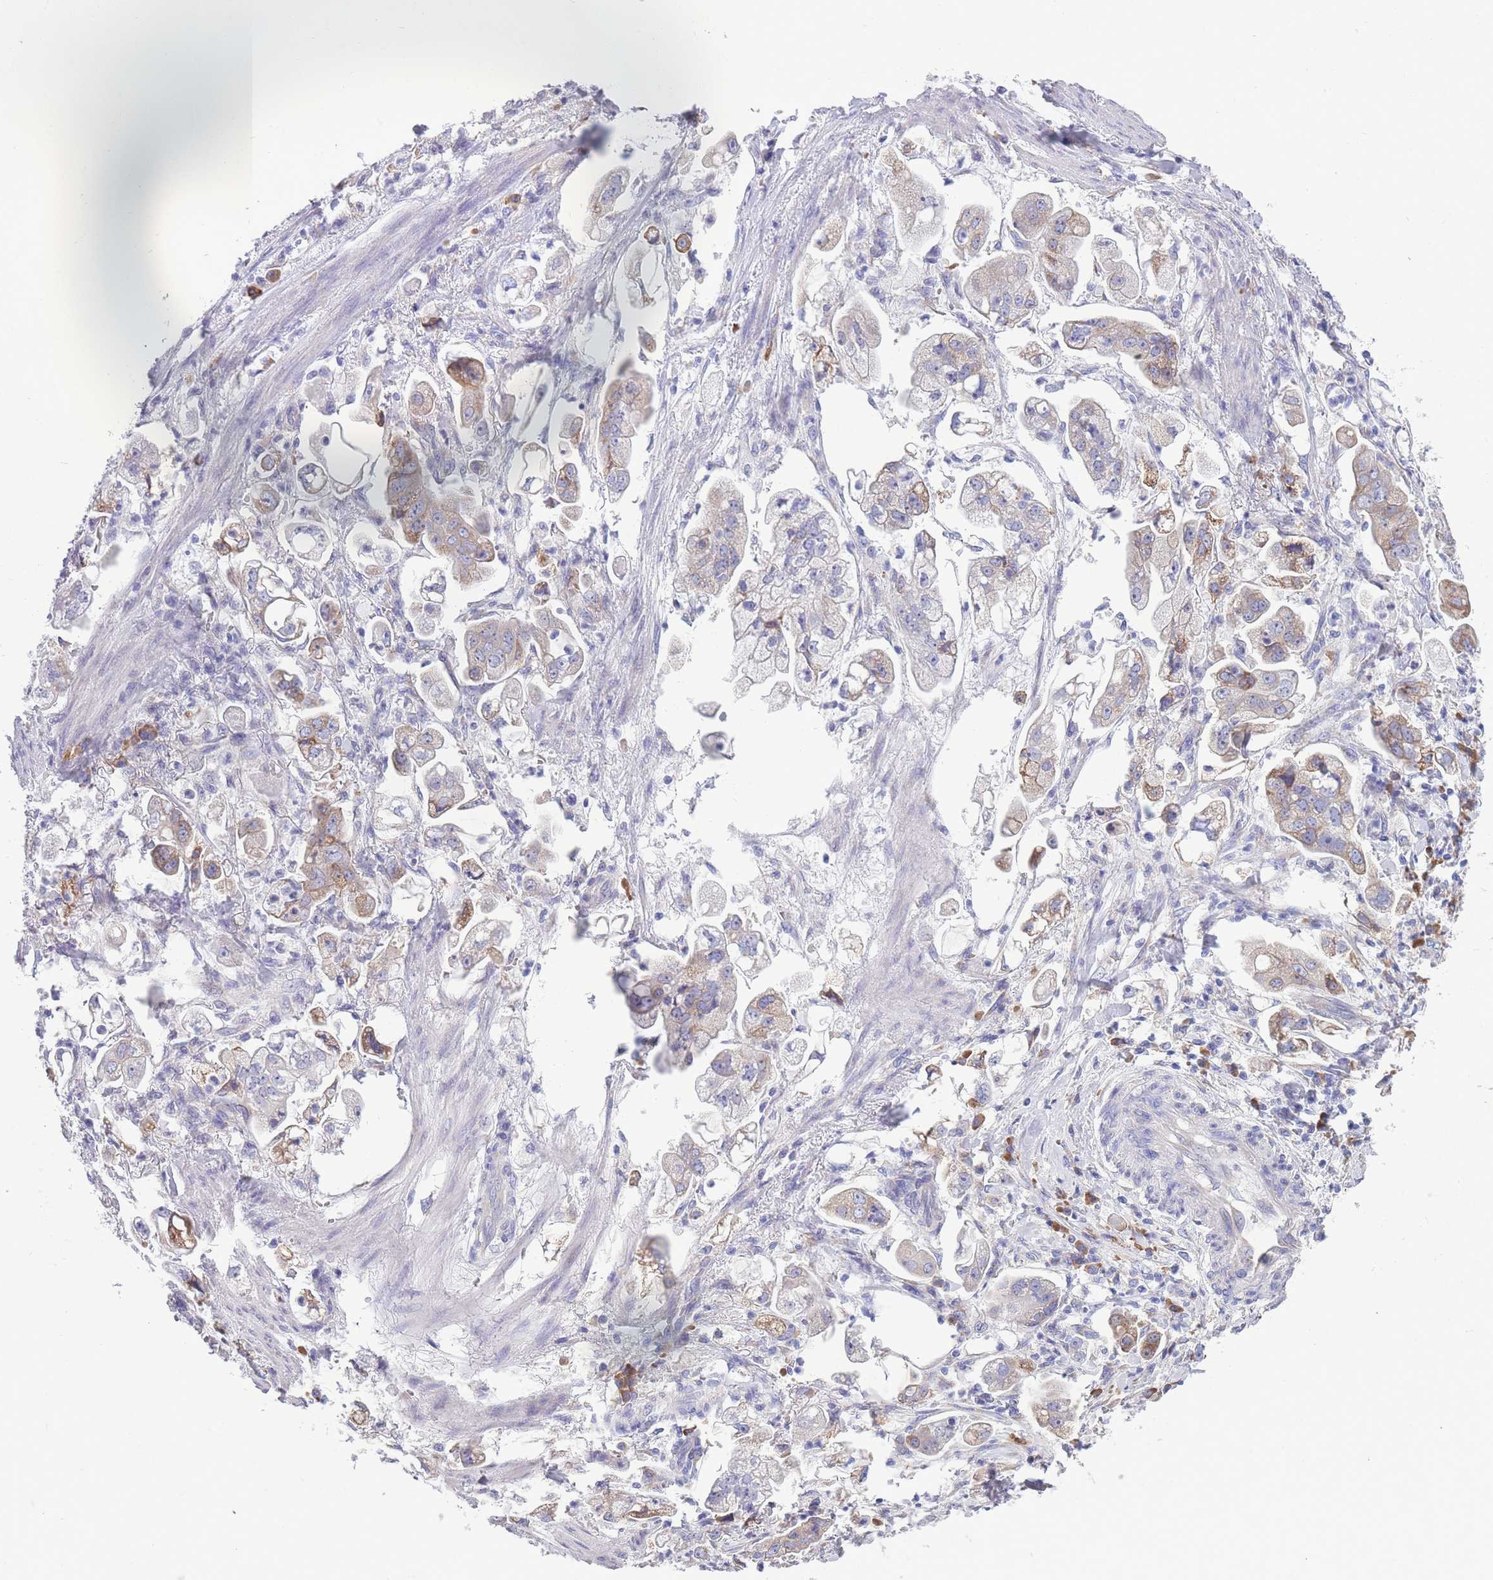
{"staining": {"intensity": "moderate", "quantity": "25%-75%", "location": "cytoplasmic/membranous"}, "tissue": "stomach cancer", "cell_type": "Tumor cells", "image_type": "cancer", "snomed": [{"axis": "morphology", "description": "Adenocarcinoma, NOS"}, {"axis": "topography", "description": "Stomach"}], "caption": "Brown immunohistochemical staining in human stomach cancer (adenocarcinoma) shows moderate cytoplasmic/membranous expression in approximately 25%-75% of tumor cells. The staining is performed using DAB brown chromogen to label protein expression. The nuclei are counter-stained blue using hematoxylin.", "gene": "XKR8", "patient": {"sex": "male", "age": 62}}